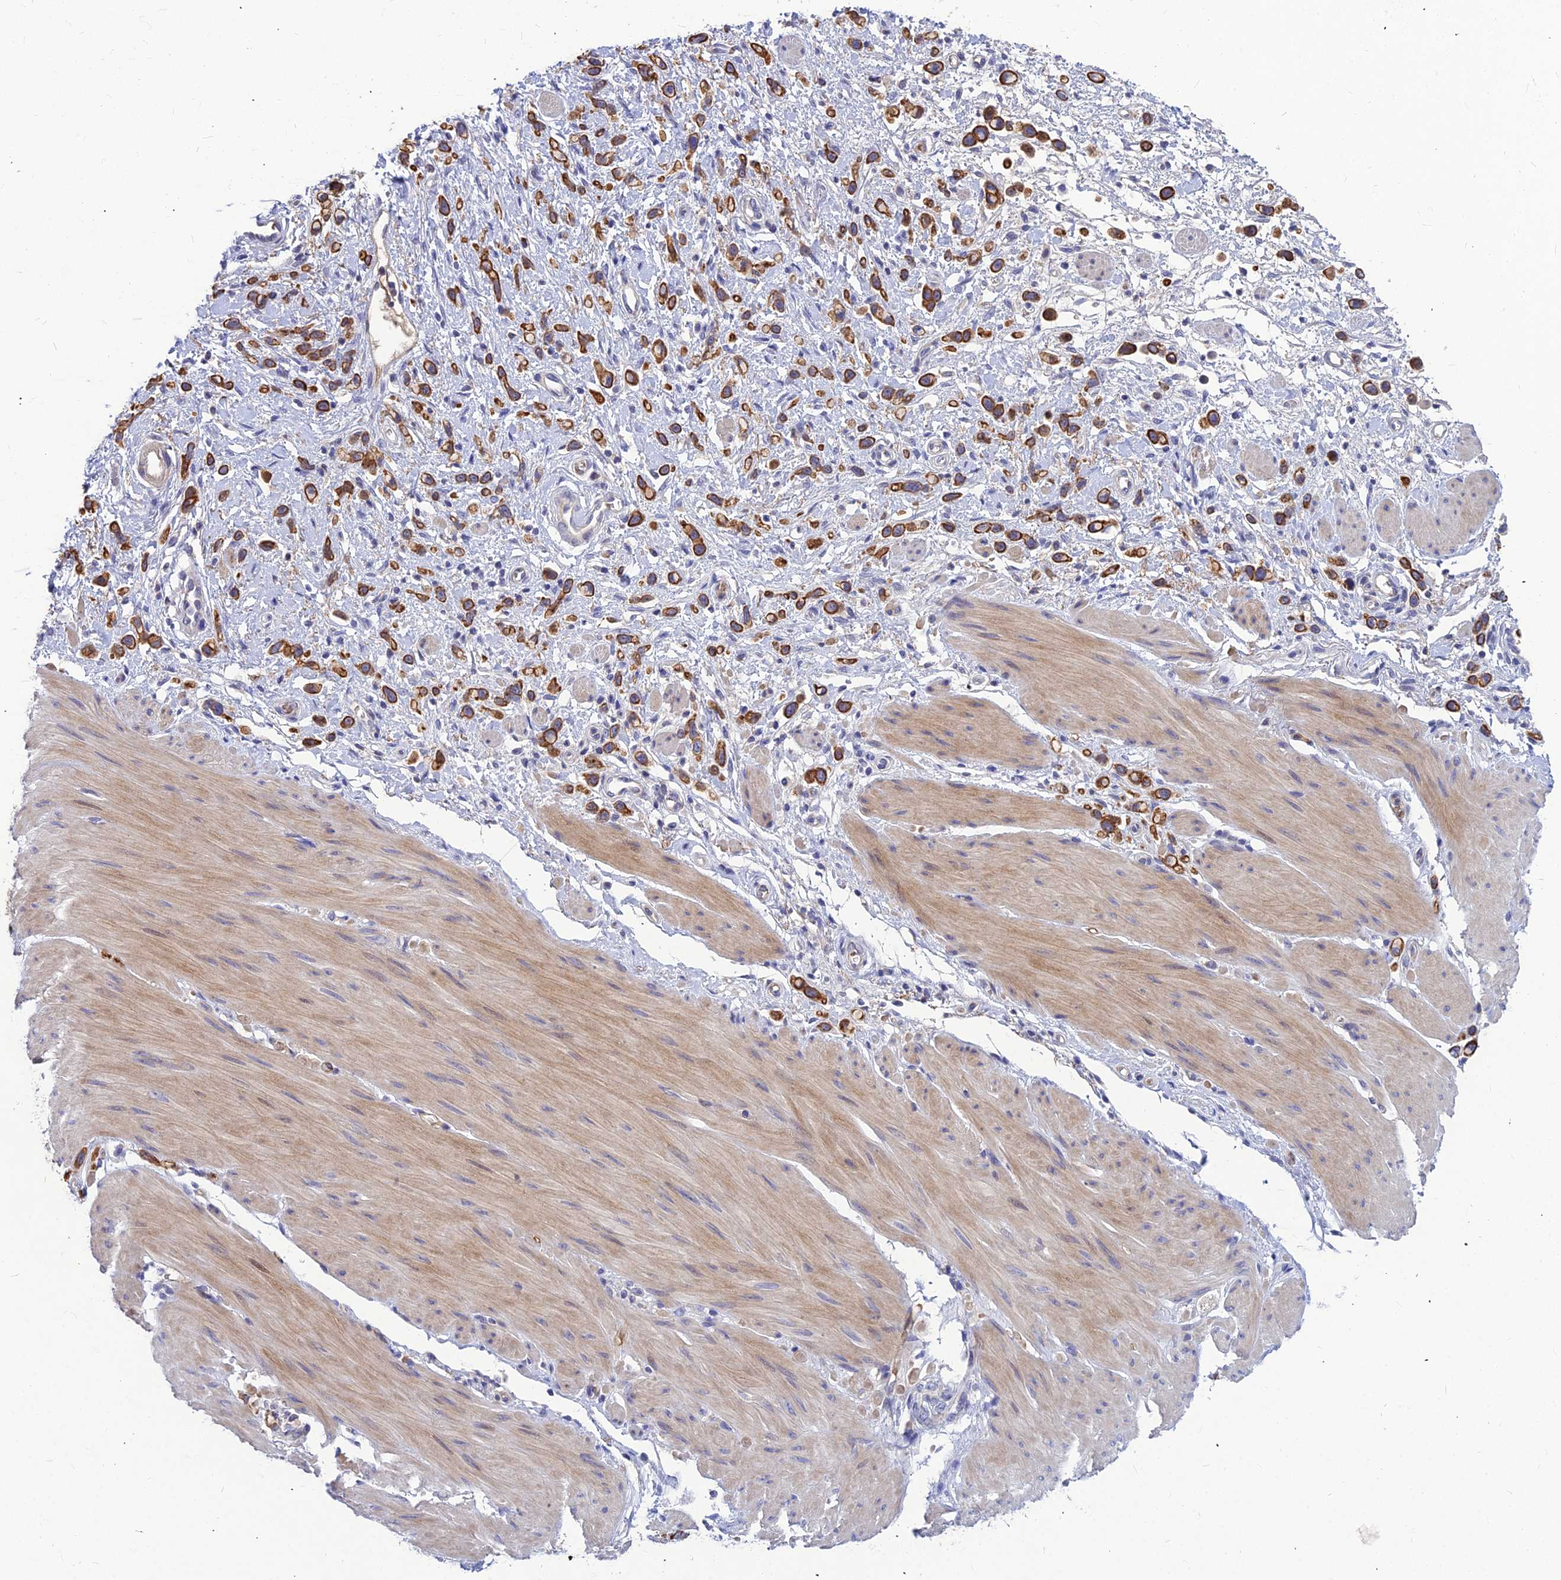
{"staining": {"intensity": "strong", "quantity": ">75%", "location": "cytoplasmic/membranous"}, "tissue": "stomach cancer", "cell_type": "Tumor cells", "image_type": "cancer", "snomed": [{"axis": "morphology", "description": "Adenocarcinoma, NOS"}, {"axis": "topography", "description": "Stomach"}], "caption": "An image of human stomach adenocarcinoma stained for a protein demonstrates strong cytoplasmic/membranous brown staining in tumor cells.", "gene": "DMRTA1", "patient": {"sex": "female", "age": 65}}